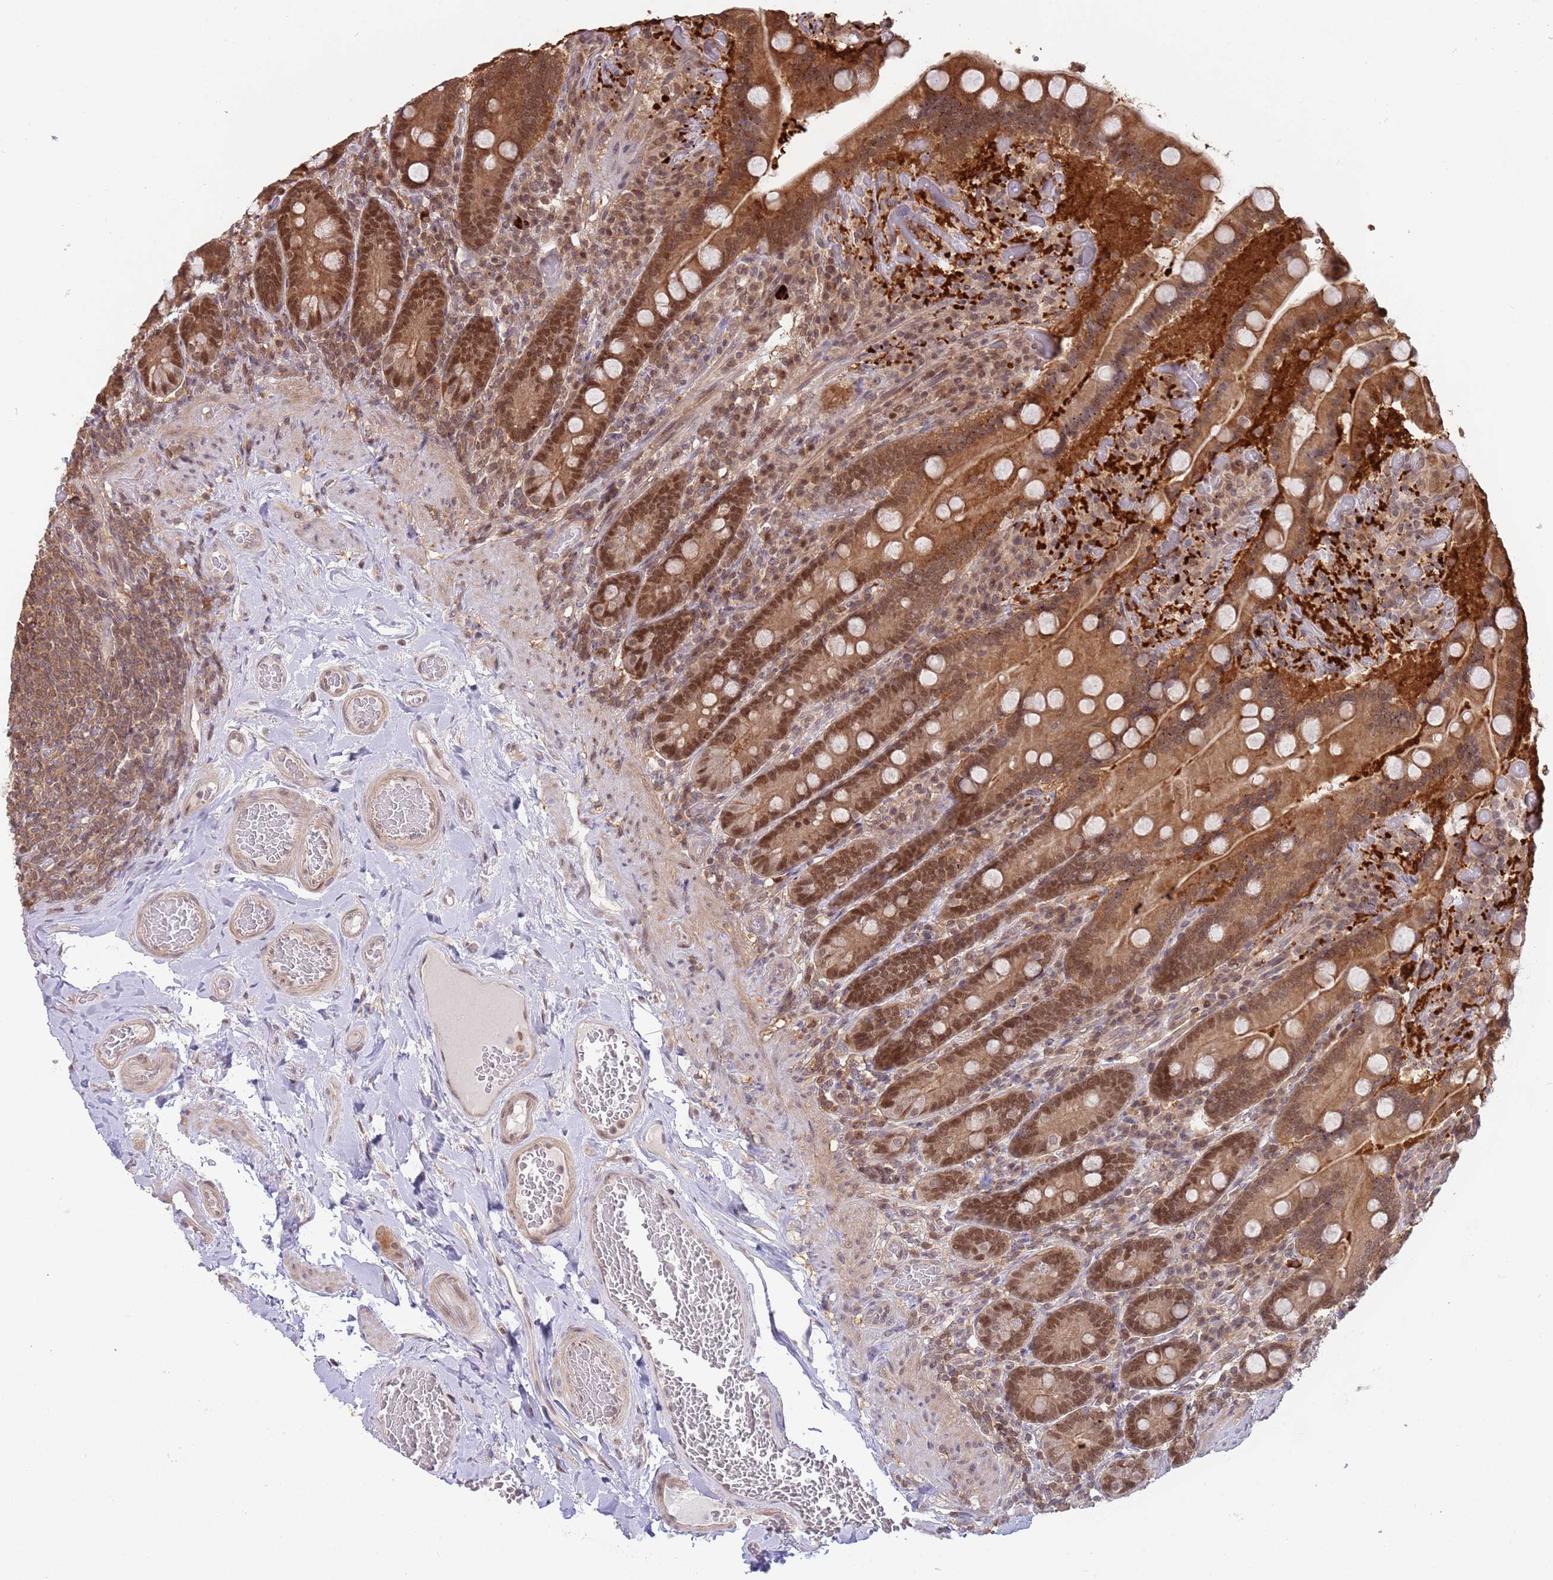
{"staining": {"intensity": "strong", "quantity": ">75%", "location": "cytoplasmic/membranous,nuclear"}, "tissue": "duodenum", "cell_type": "Glandular cells", "image_type": "normal", "snomed": [{"axis": "morphology", "description": "Normal tissue, NOS"}, {"axis": "topography", "description": "Duodenum"}], "caption": "Immunohistochemical staining of unremarkable duodenum displays high levels of strong cytoplasmic/membranous,nuclear expression in about >75% of glandular cells. Immunohistochemistry (ihc) stains the protein in brown and the nuclei are stained blue.", "gene": "SALL1", "patient": {"sex": "female", "age": 62}}